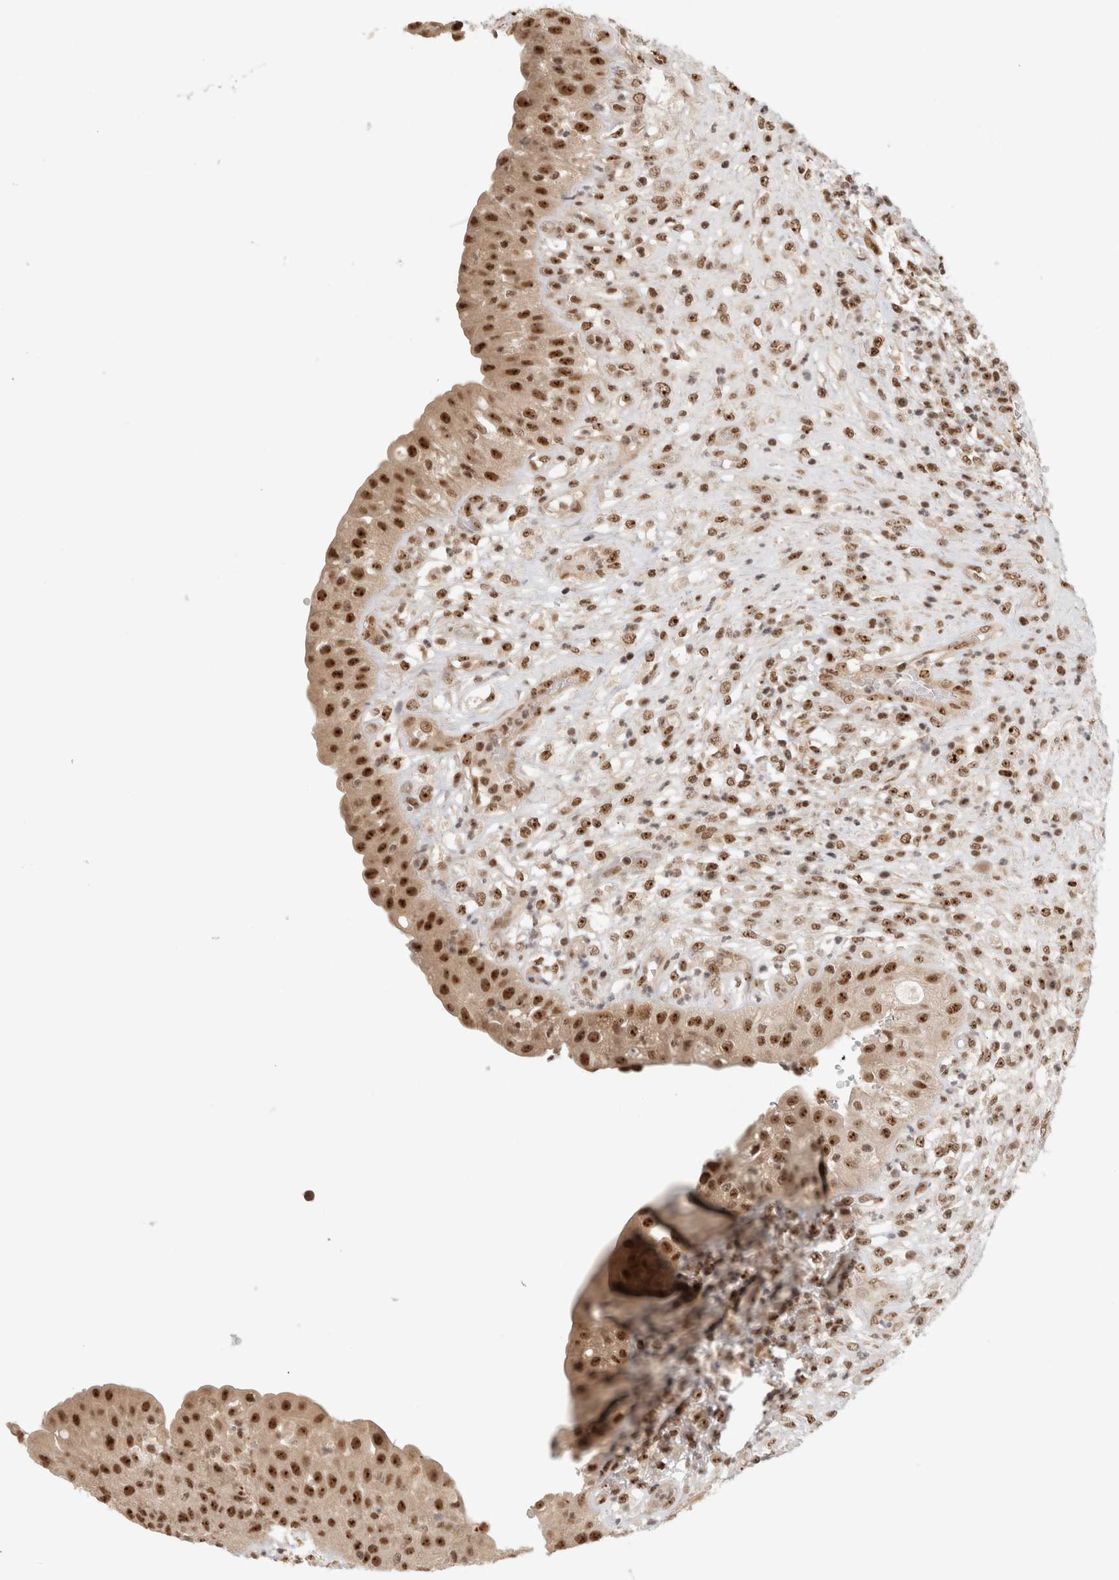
{"staining": {"intensity": "strong", "quantity": ">75%", "location": "nuclear"}, "tissue": "urinary bladder", "cell_type": "Urothelial cells", "image_type": "normal", "snomed": [{"axis": "morphology", "description": "Normal tissue, NOS"}, {"axis": "topography", "description": "Urinary bladder"}], "caption": "Immunohistochemical staining of normal human urinary bladder demonstrates high levels of strong nuclear expression in approximately >75% of urothelial cells.", "gene": "EBNA1BP2", "patient": {"sex": "female", "age": 62}}